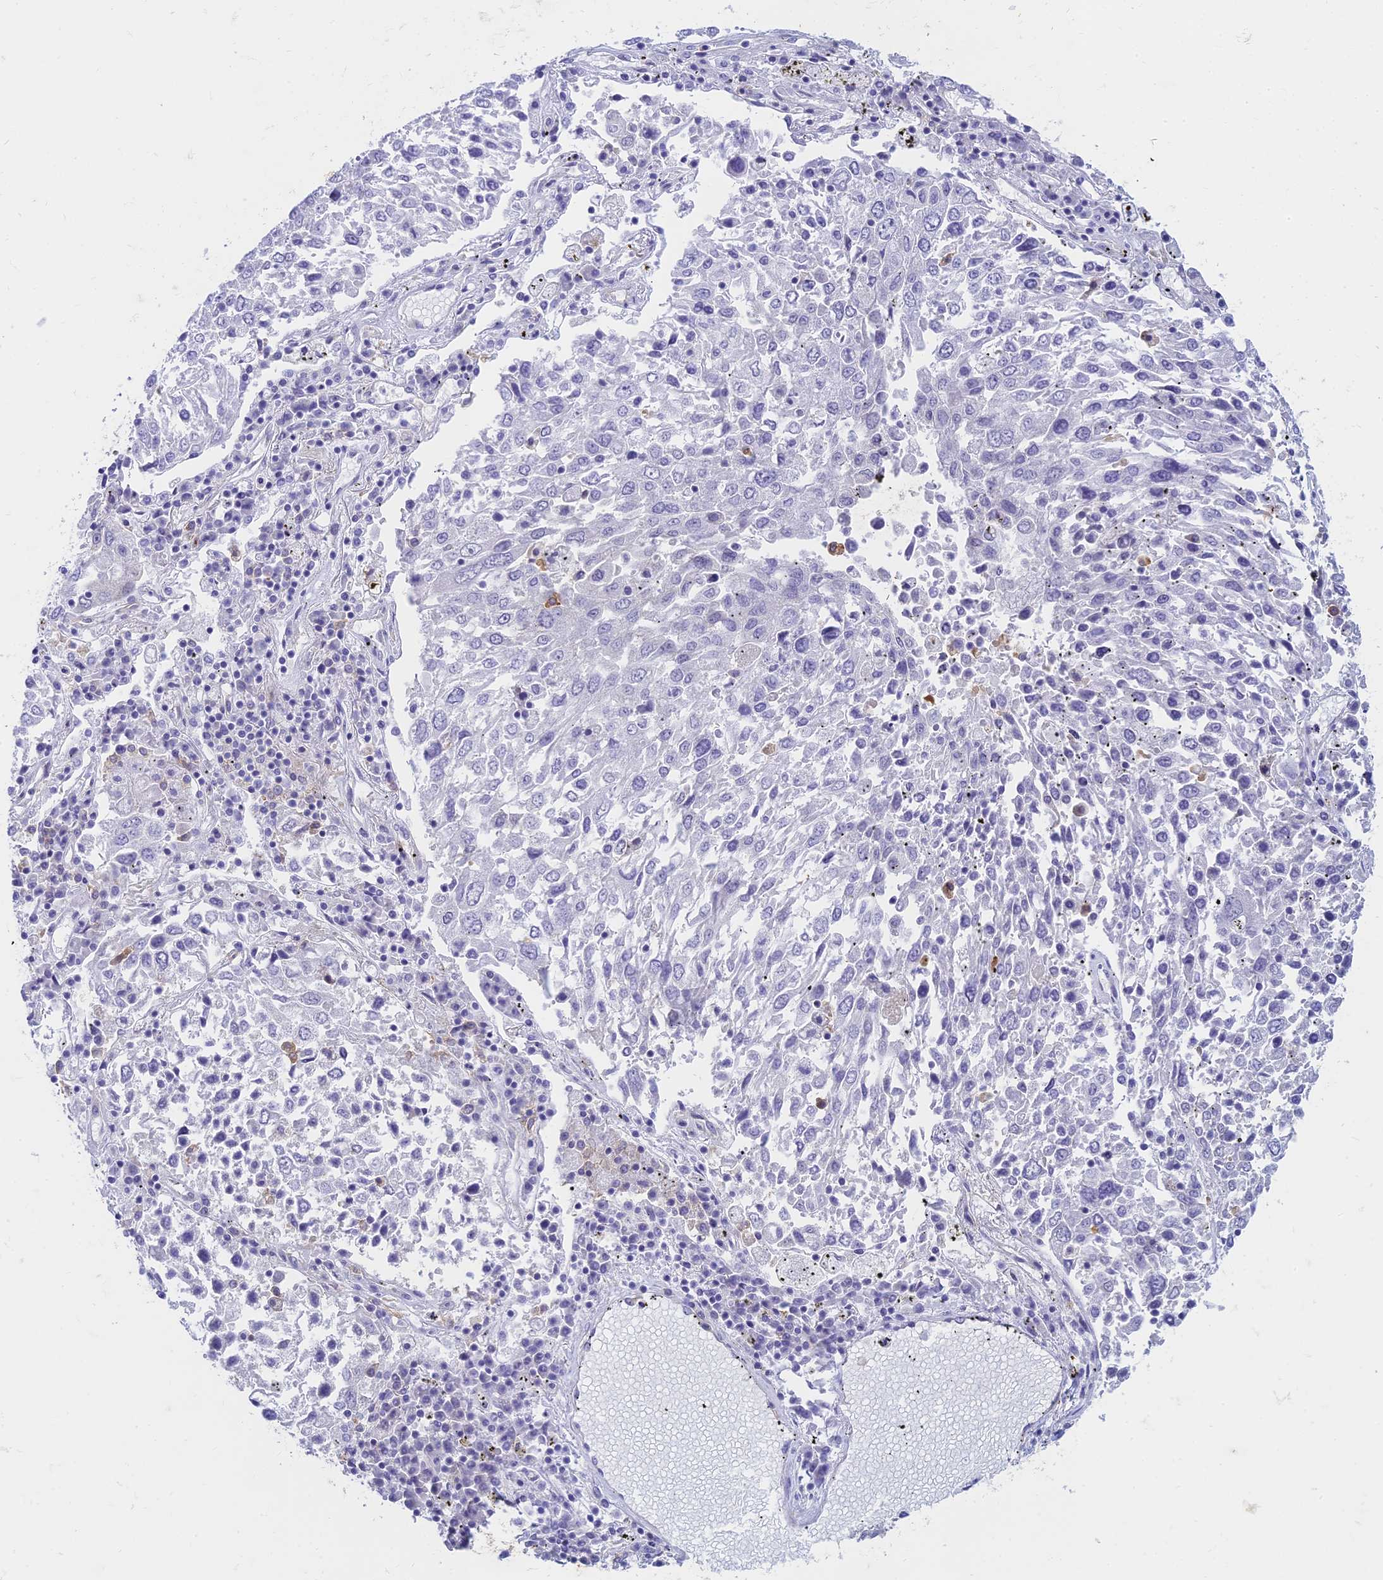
{"staining": {"intensity": "negative", "quantity": "none", "location": "none"}, "tissue": "lung cancer", "cell_type": "Tumor cells", "image_type": "cancer", "snomed": [{"axis": "morphology", "description": "Squamous cell carcinoma, NOS"}, {"axis": "topography", "description": "Lung"}], "caption": "An immunohistochemistry (IHC) image of lung squamous cell carcinoma is shown. There is no staining in tumor cells of lung squamous cell carcinoma.", "gene": "STRN4", "patient": {"sex": "male", "age": 65}}